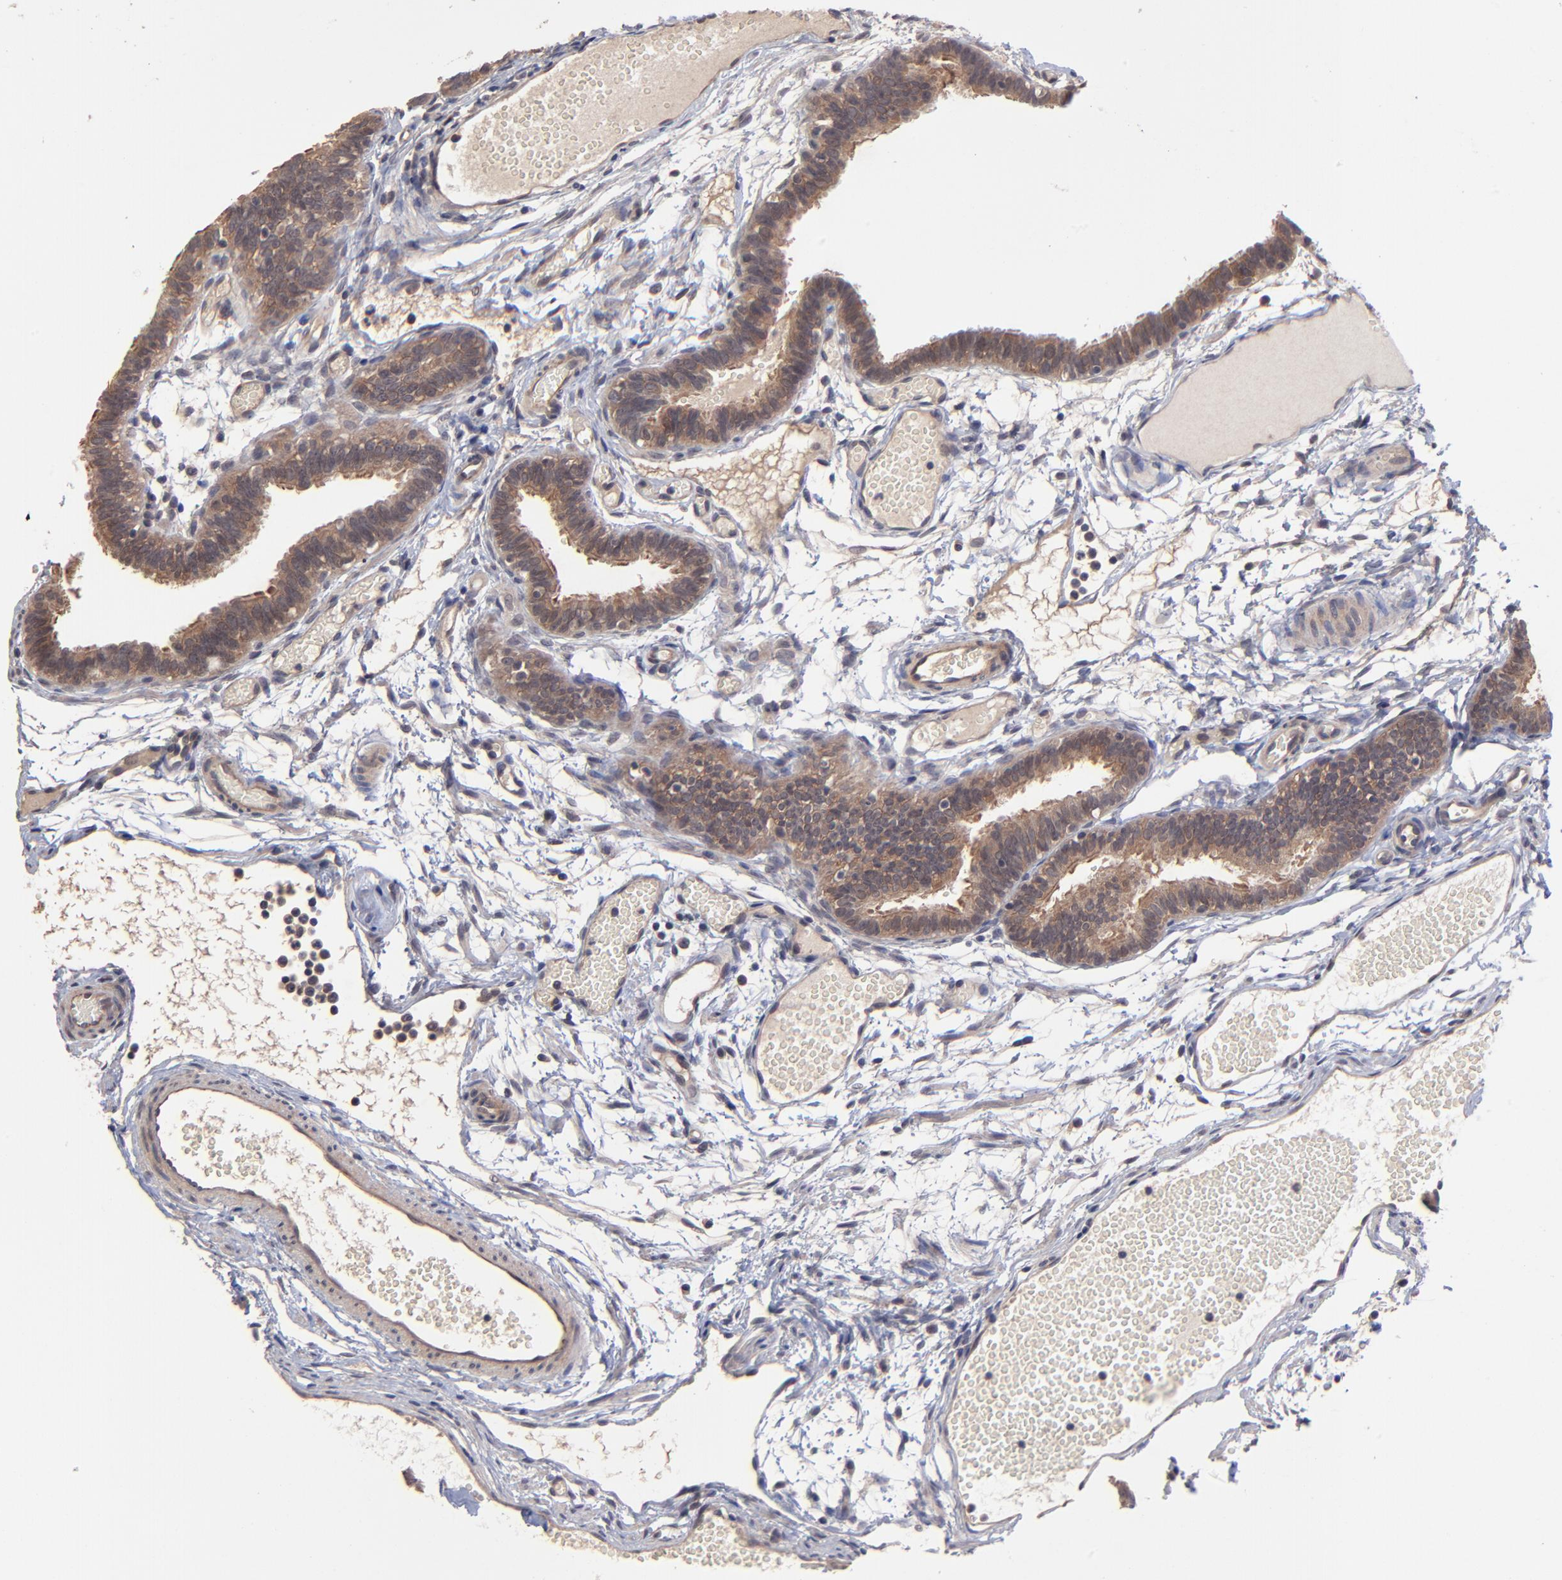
{"staining": {"intensity": "strong", "quantity": ">75%", "location": "cytoplasmic/membranous"}, "tissue": "fallopian tube", "cell_type": "Glandular cells", "image_type": "normal", "snomed": [{"axis": "morphology", "description": "Normal tissue, NOS"}, {"axis": "topography", "description": "Fallopian tube"}], "caption": "Fallopian tube stained with a brown dye displays strong cytoplasmic/membranous positive positivity in about >75% of glandular cells.", "gene": "ZNF780A", "patient": {"sex": "female", "age": 29}}